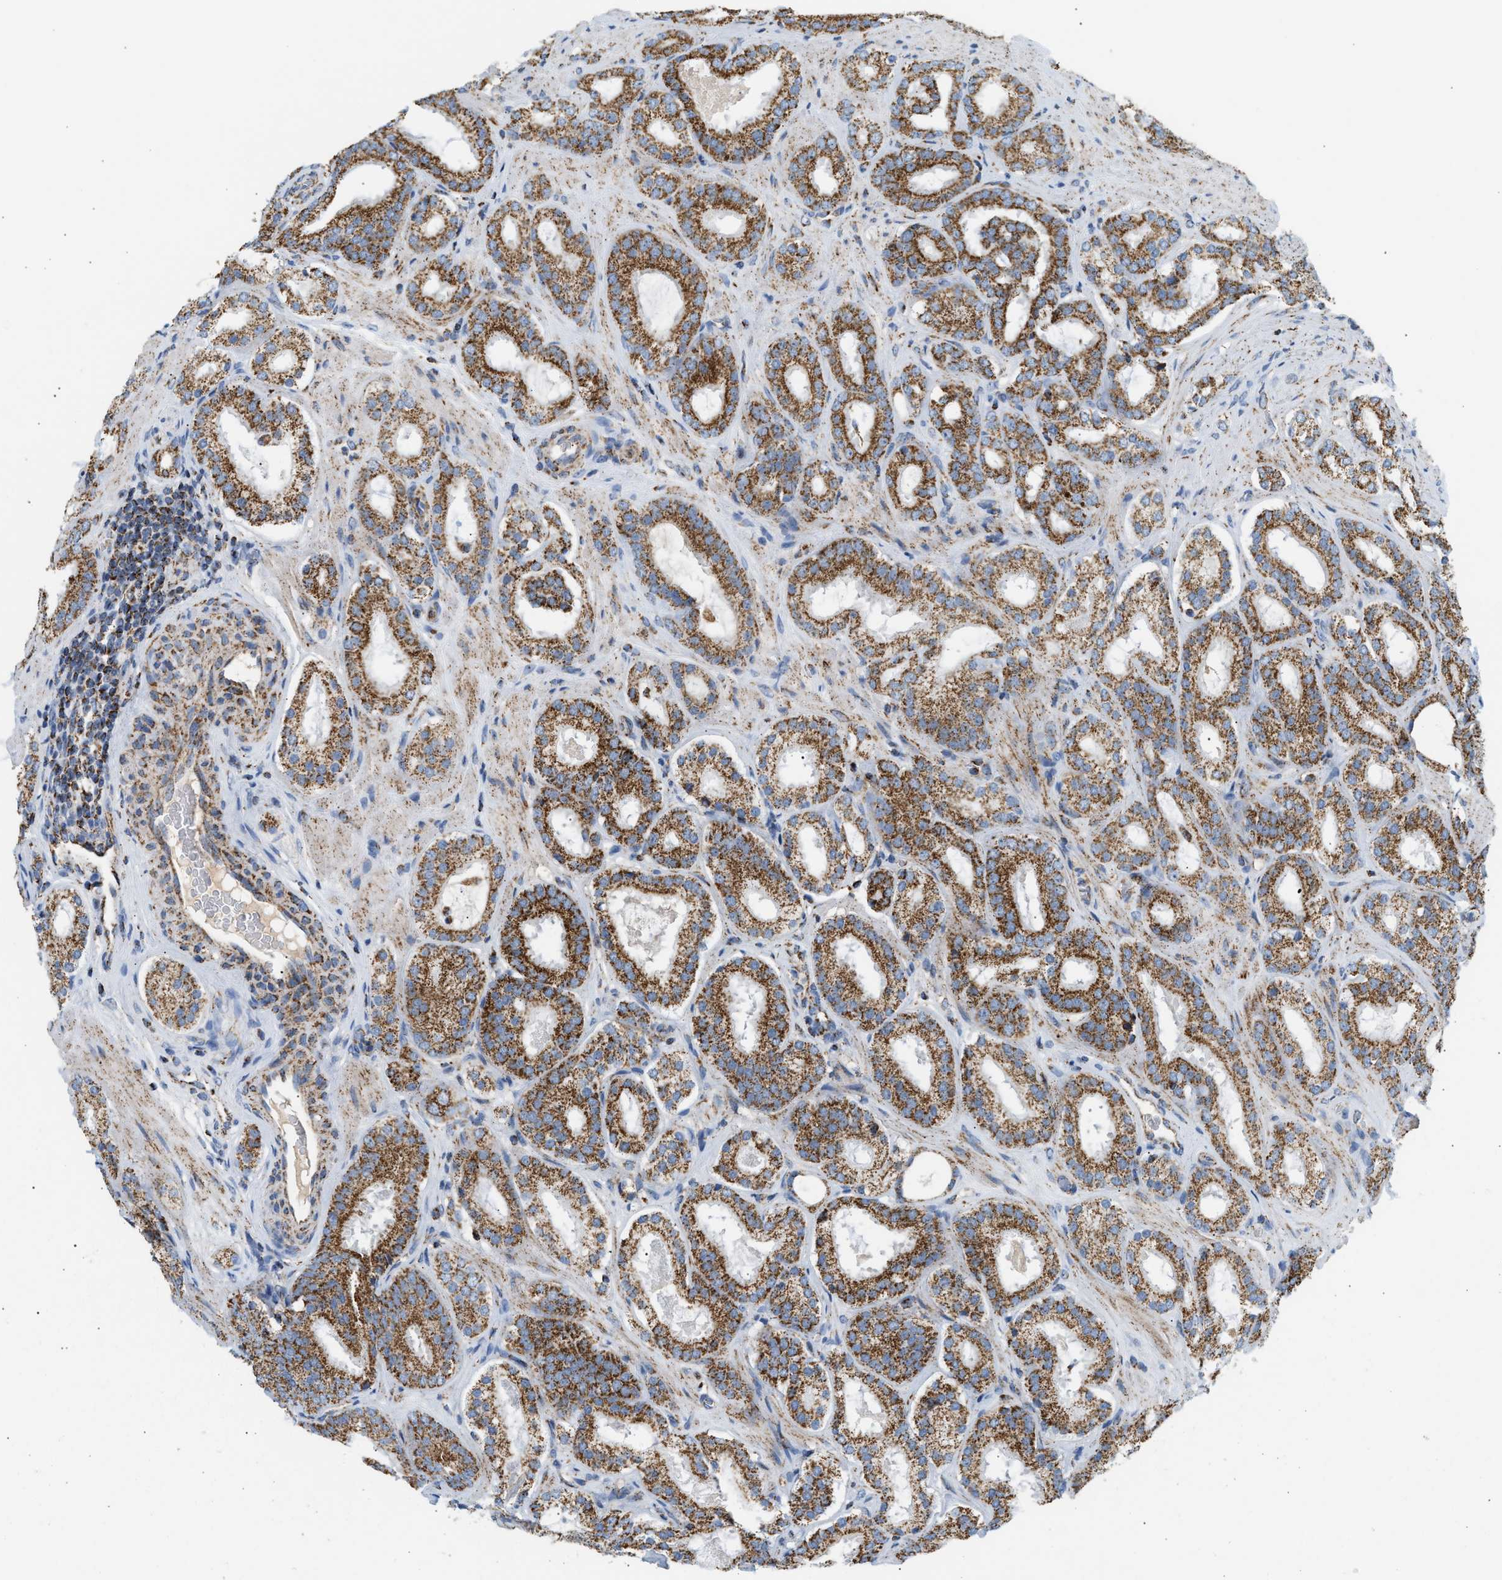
{"staining": {"intensity": "moderate", "quantity": ">75%", "location": "cytoplasmic/membranous"}, "tissue": "prostate cancer", "cell_type": "Tumor cells", "image_type": "cancer", "snomed": [{"axis": "morphology", "description": "Adenocarcinoma, Low grade"}, {"axis": "topography", "description": "Prostate"}], "caption": "The histopathology image displays staining of prostate cancer (adenocarcinoma (low-grade)), revealing moderate cytoplasmic/membranous protein expression (brown color) within tumor cells. (Stains: DAB in brown, nuclei in blue, Microscopy: brightfield microscopy at high magnification).", "gene": "OGDH", "patient": {"sex": "male", "age": 69}}